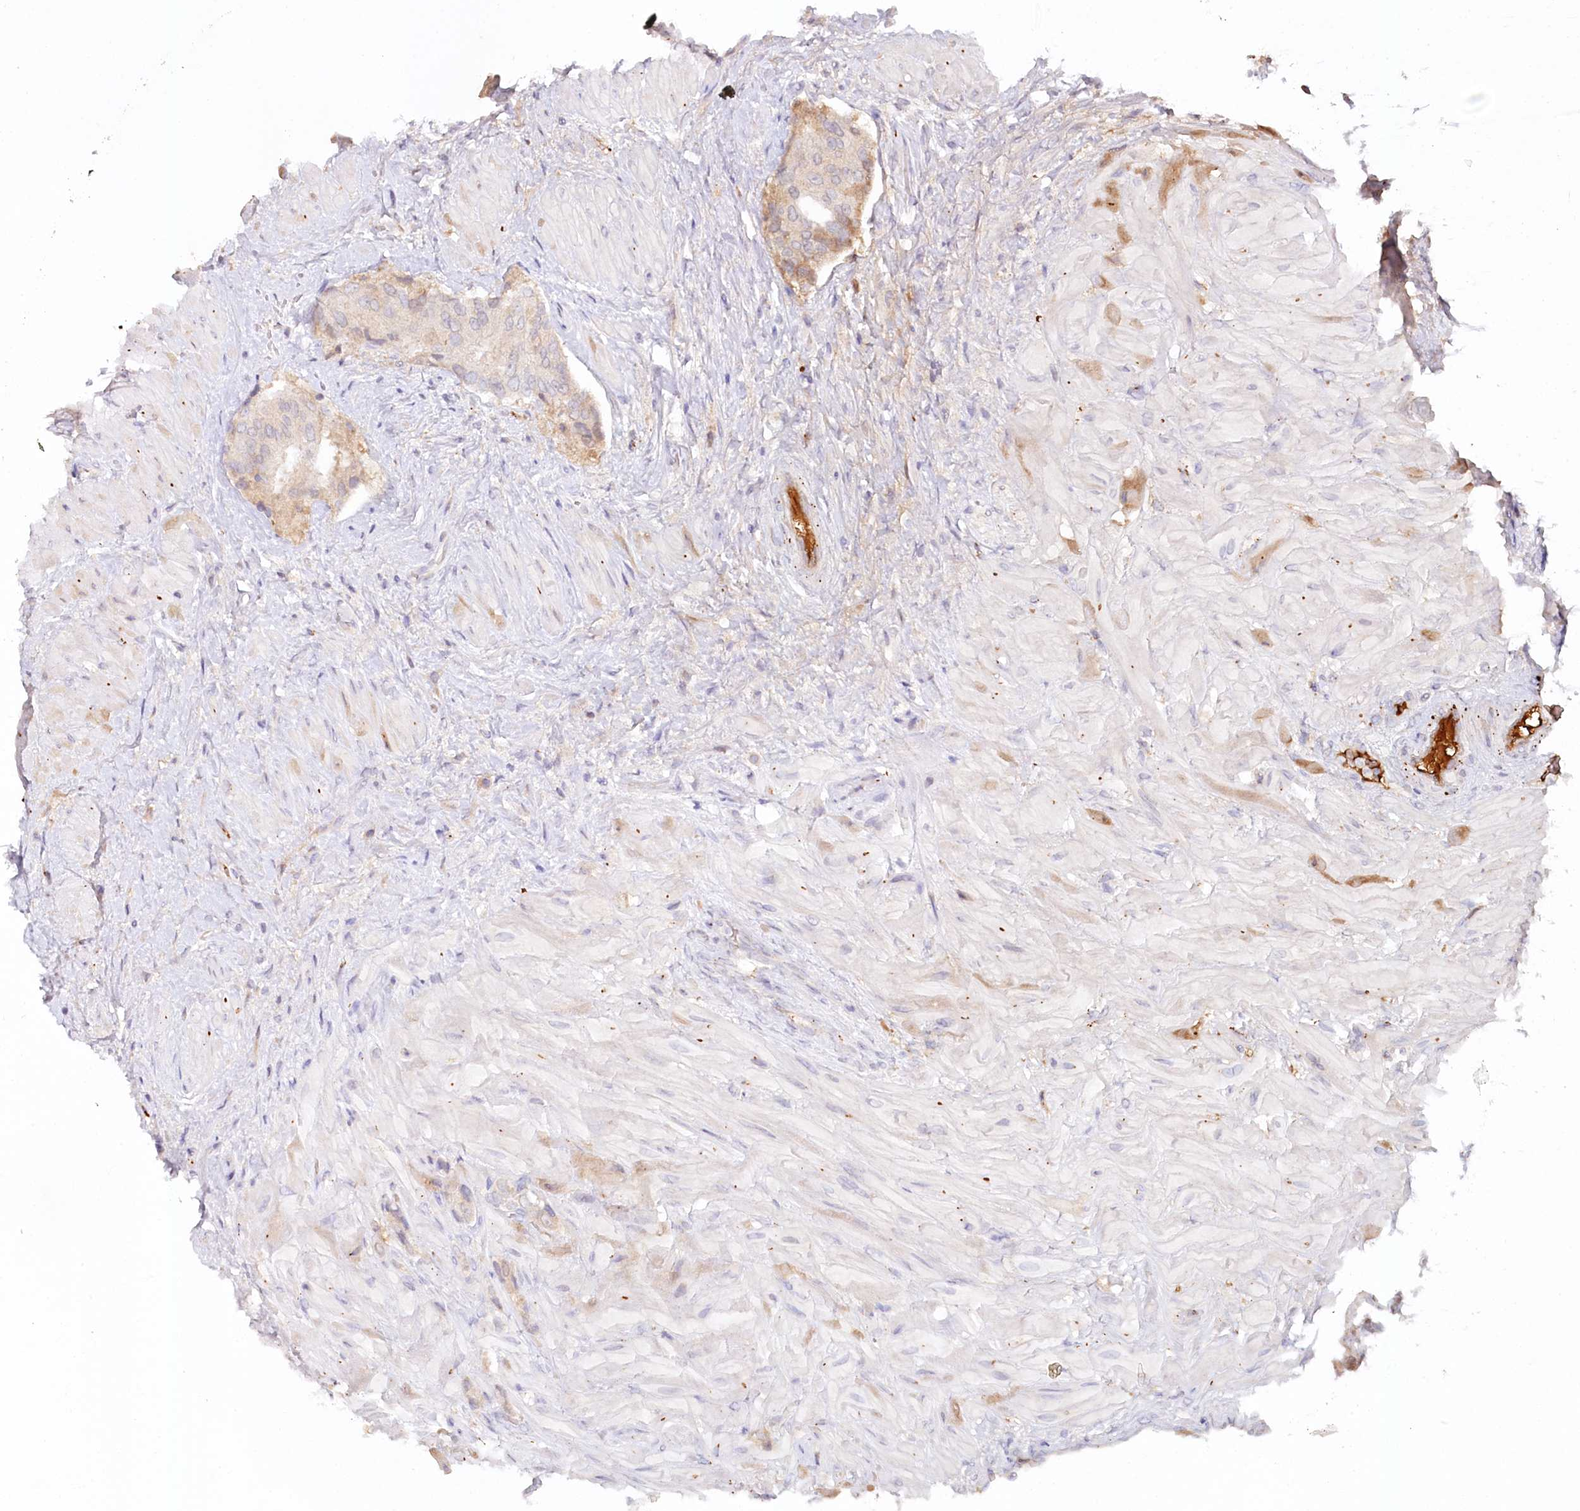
{"staining": {"intensity": "weak", "quantity": "<25%", "location": "cytoplasmic/membranous"}, "tissue": "prostate cancer", "cell_type": "Tumor cells", "image_type": "cancer", "snomed": [{"axis": "morphology", "description": "Adenocarcinoma, High grade"}, {"axis": "topography", "description": "Prostate"}], "caption": "This histopathology image is of prostate cancer stained with IHC to label a protein in brown with the nuclei are counter-stained blue. There is no expression in tumor cells.", "gene": "PSAPL1", "patient": {"sex": "male", "age": 65}}